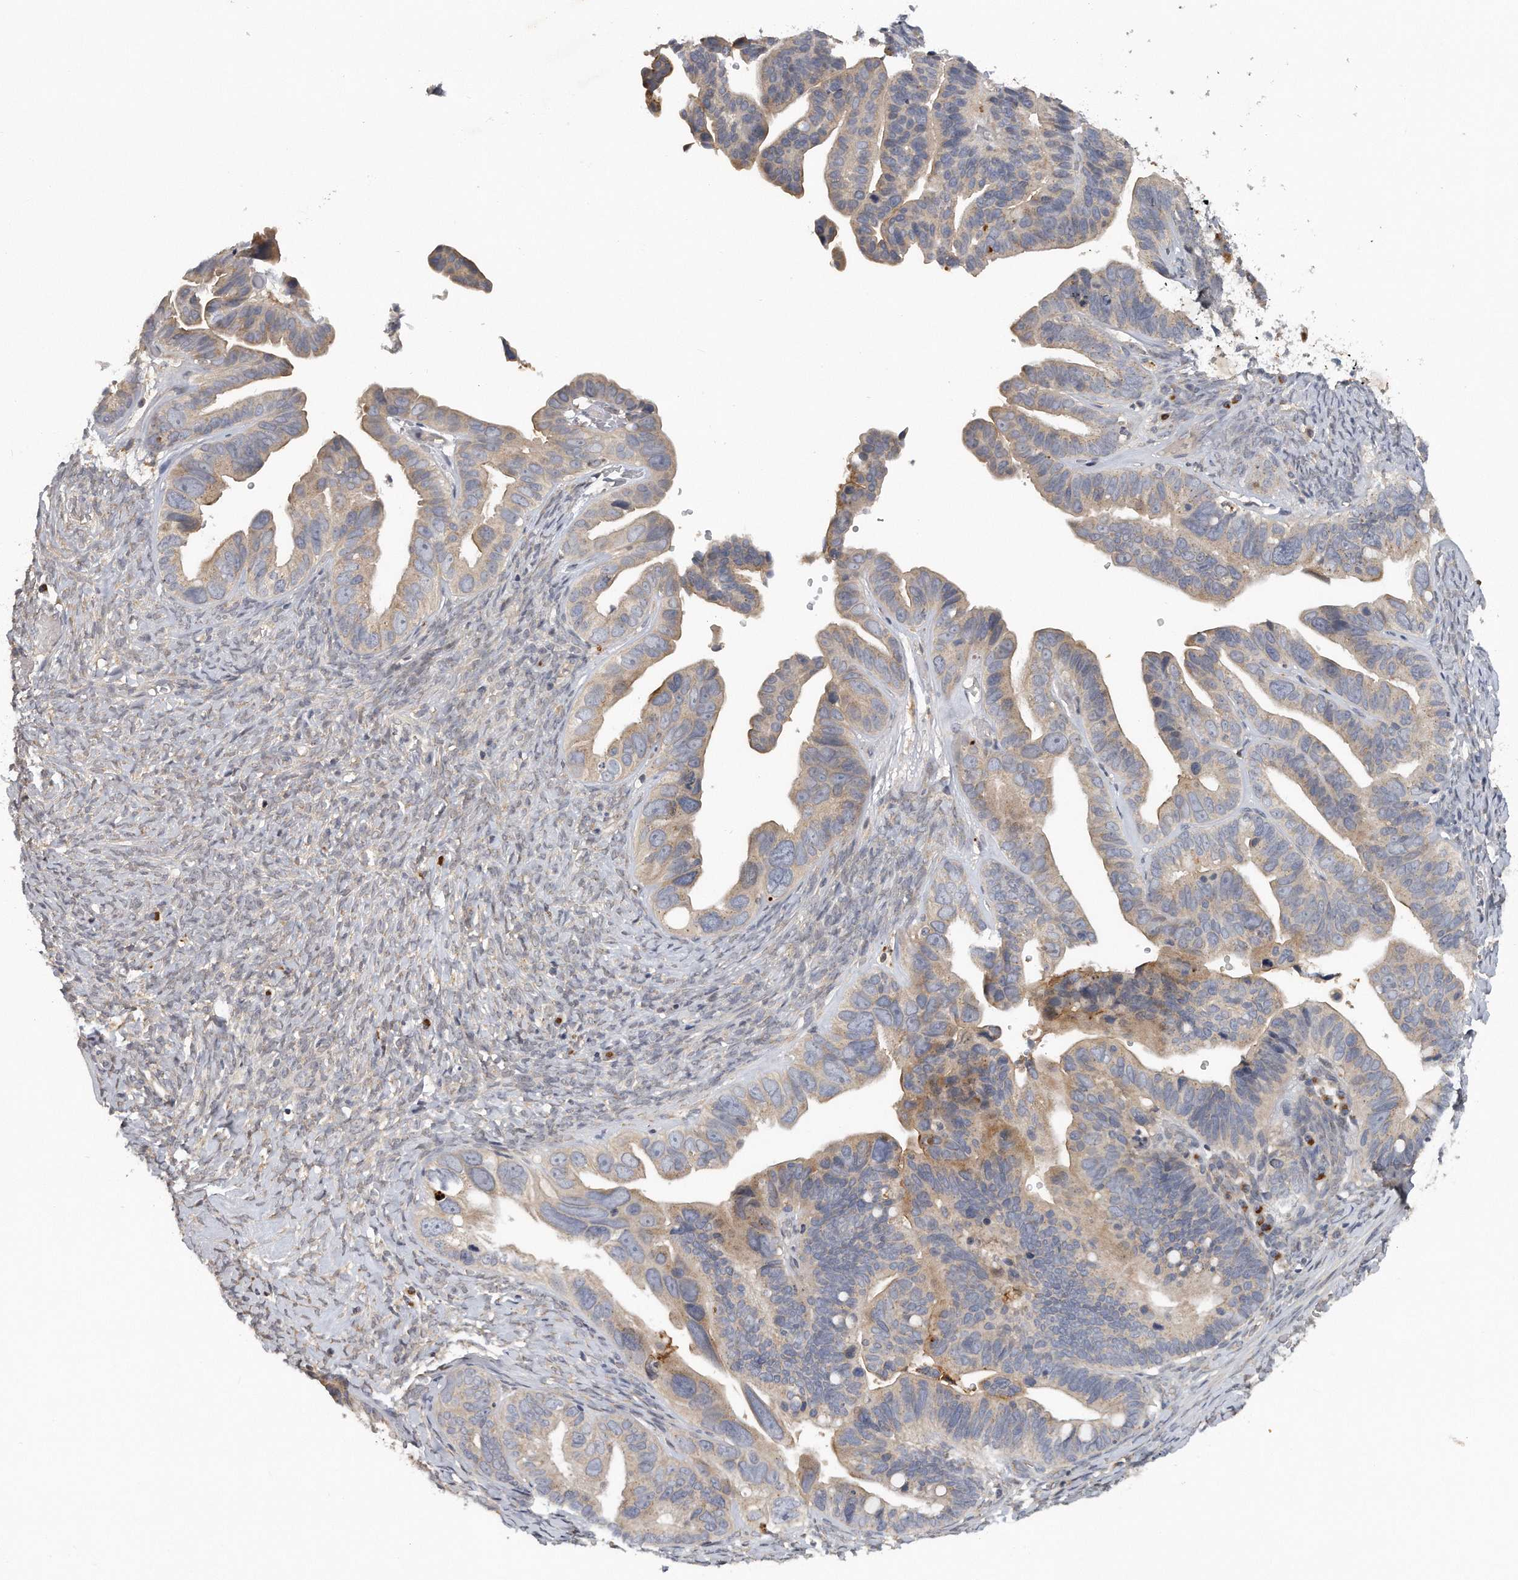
{"staining": {"intensity": "moderate", "quantity": "25%-75%", "location": "cytoplasmic/membranous"}, "tissue": "ovarian cancer", "cell_type": "Tumor cells", "image_type": "cancer", "snomed": [{"axis": "morphology", "description": "Cystadenocarcinoma, serous, NOS"}, {"axis": "topography", "description": "Ovary"}], "caption": "Immunohistochemistry (IHC) (DAB) staining of human ovarian cancer (serous cystadenocarcinoma) shows moderate cytoplasmic/membranous protein staining in approximately 25%-75% of tumor cells. (DAB (3,3'-diaminobenzidine) IHC, brown staining for protein, blue staining for nuclei).", "gene": "TRAPPC14", "patient": {"sex": "female", "age": 56}}